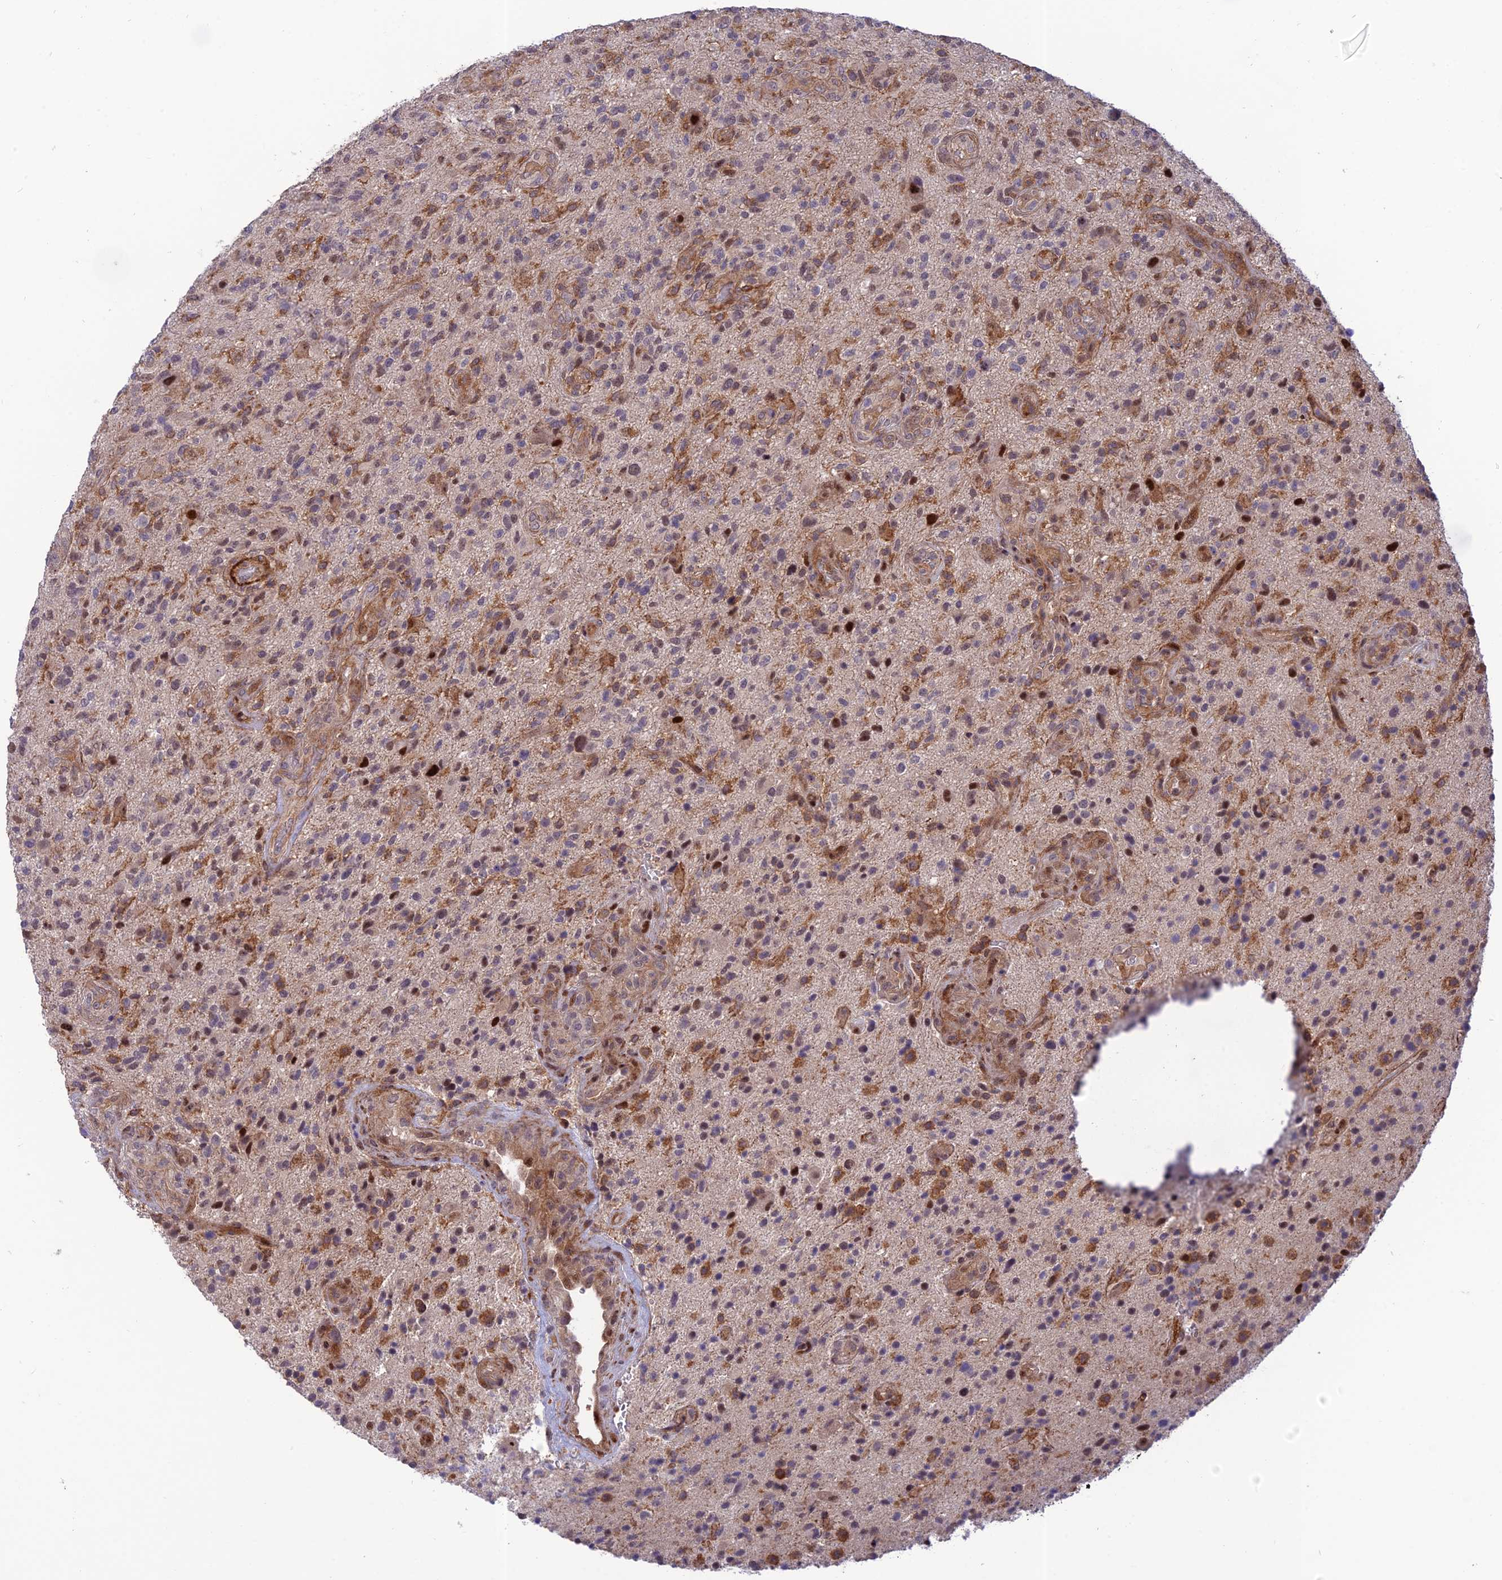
{"staining": {"intensity": "moderate", "quantity": "<25%", "location": "cytoplasmic/membranous,nuclear"}, "tissue": "glioma", "cell_type": "Tumor cells", "image_type": "cancer", "snomed": [{"axis": "morphology", "description": "Glioma, malignant, High grade"}, {"axis": "topography", "description": "Brain"}], "caption": "Immunohistochemistry (IHC) (DAB (3,3'-diaminobenzidine)) staining of malignant glioma (high-grade) demonstrates moderate cytoplasmic/membranous and nuclear protein expression in approximately <25% of tumor cells.", "gene": "ZNF584", "patient": {"sex": "male", "age": 47}}